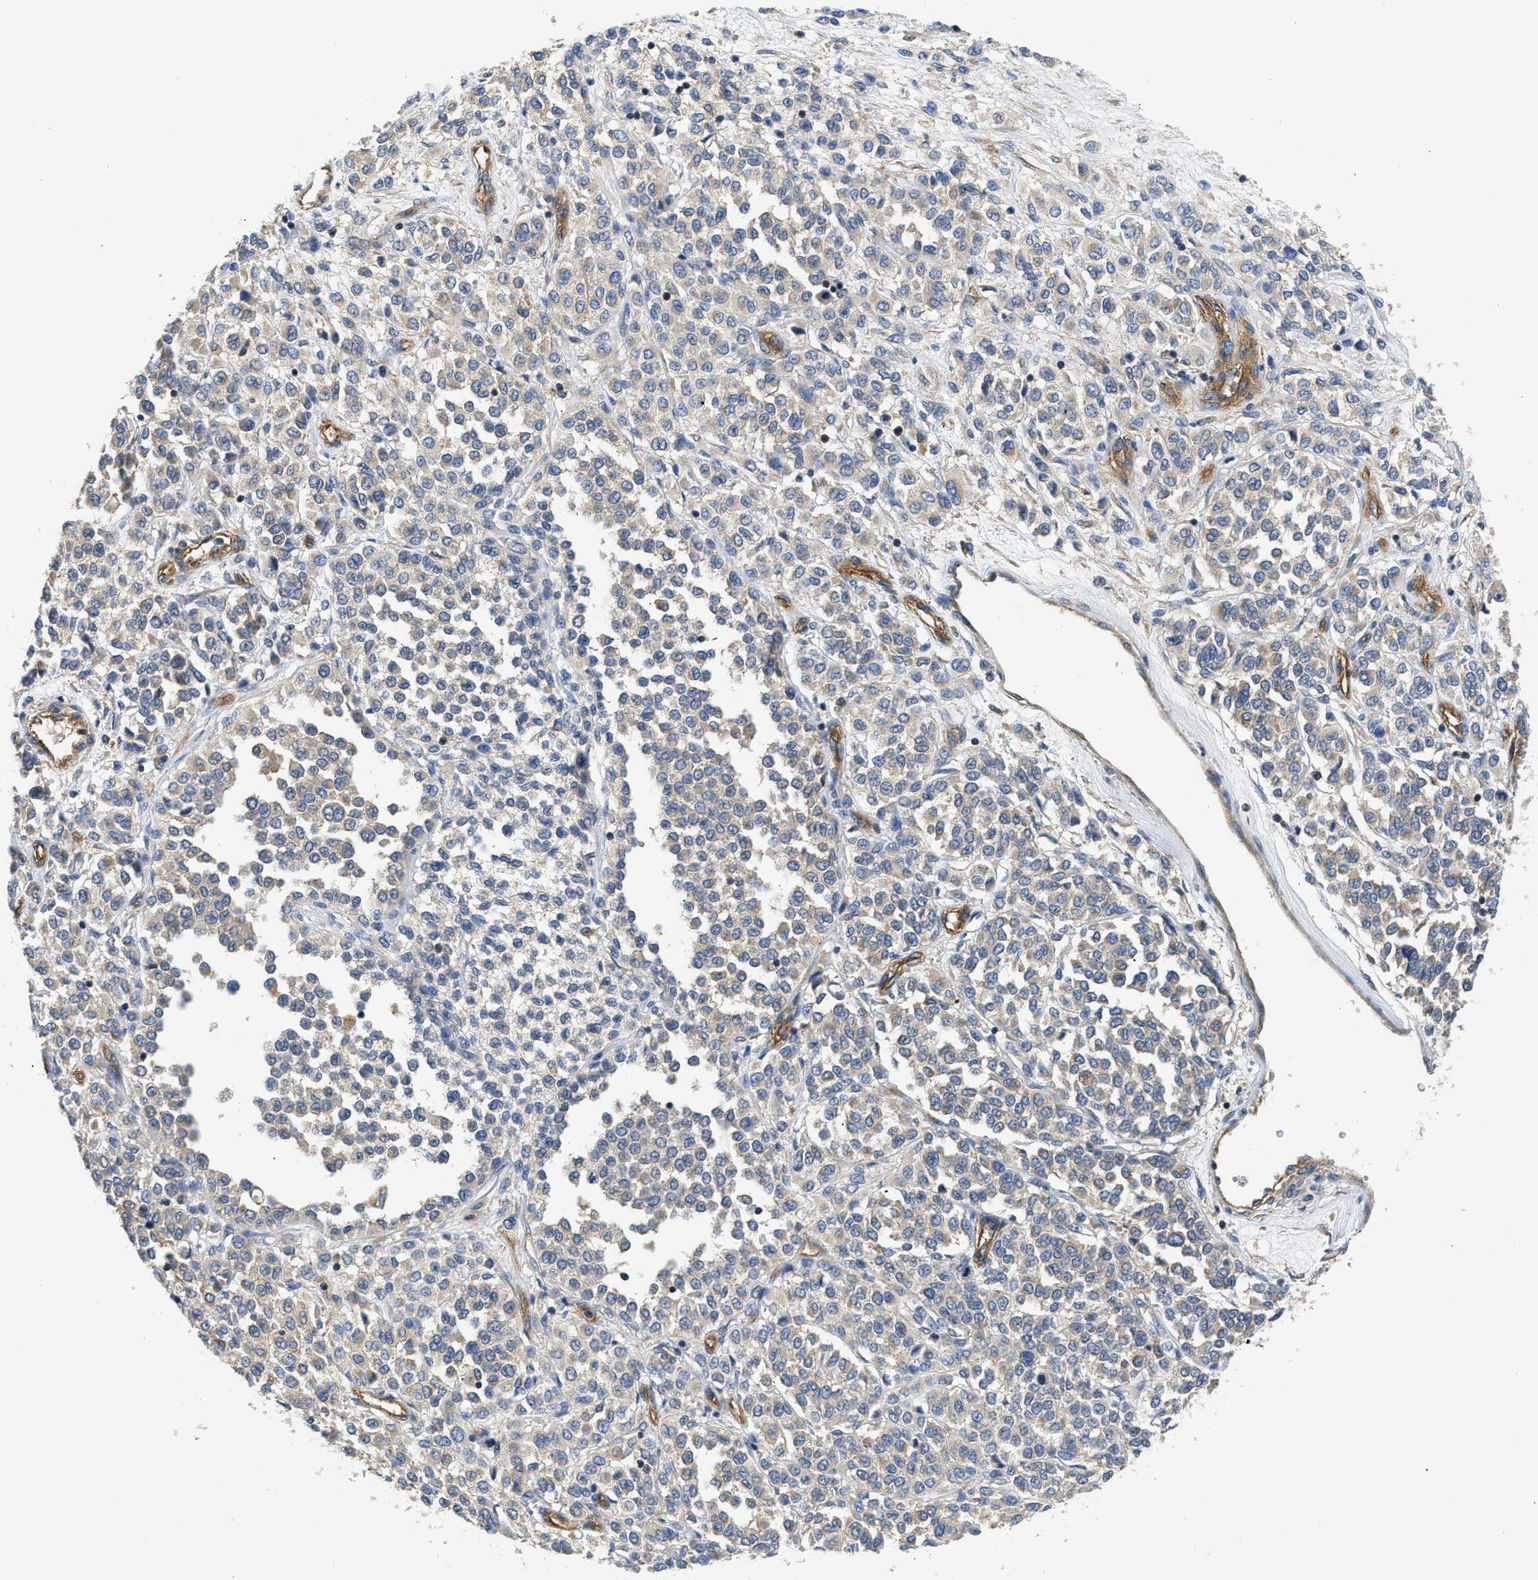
{"staining": {"intensity": "negative", "quantity": "none", "location": "none"}, "tissue": "melanoma", "cell_type": "Tumor cells", "image_type": "cancer", "snomed": [{"axis": "morphology", "description": "Malignant melanoma, Metastatic site"}, {"axis": "topography", "description": "Pancreas"}], "caption": "IHC image of neoplastic tissue: melanoma stained with DAB (3,3'-diaminobenzidine) displays no significant protein staining in tumor cells. (Brightfield microscopy of DAB IHC at high magnification).", "gene": "SAMD9L", "patient": {"sex": "female", "age": 30}}